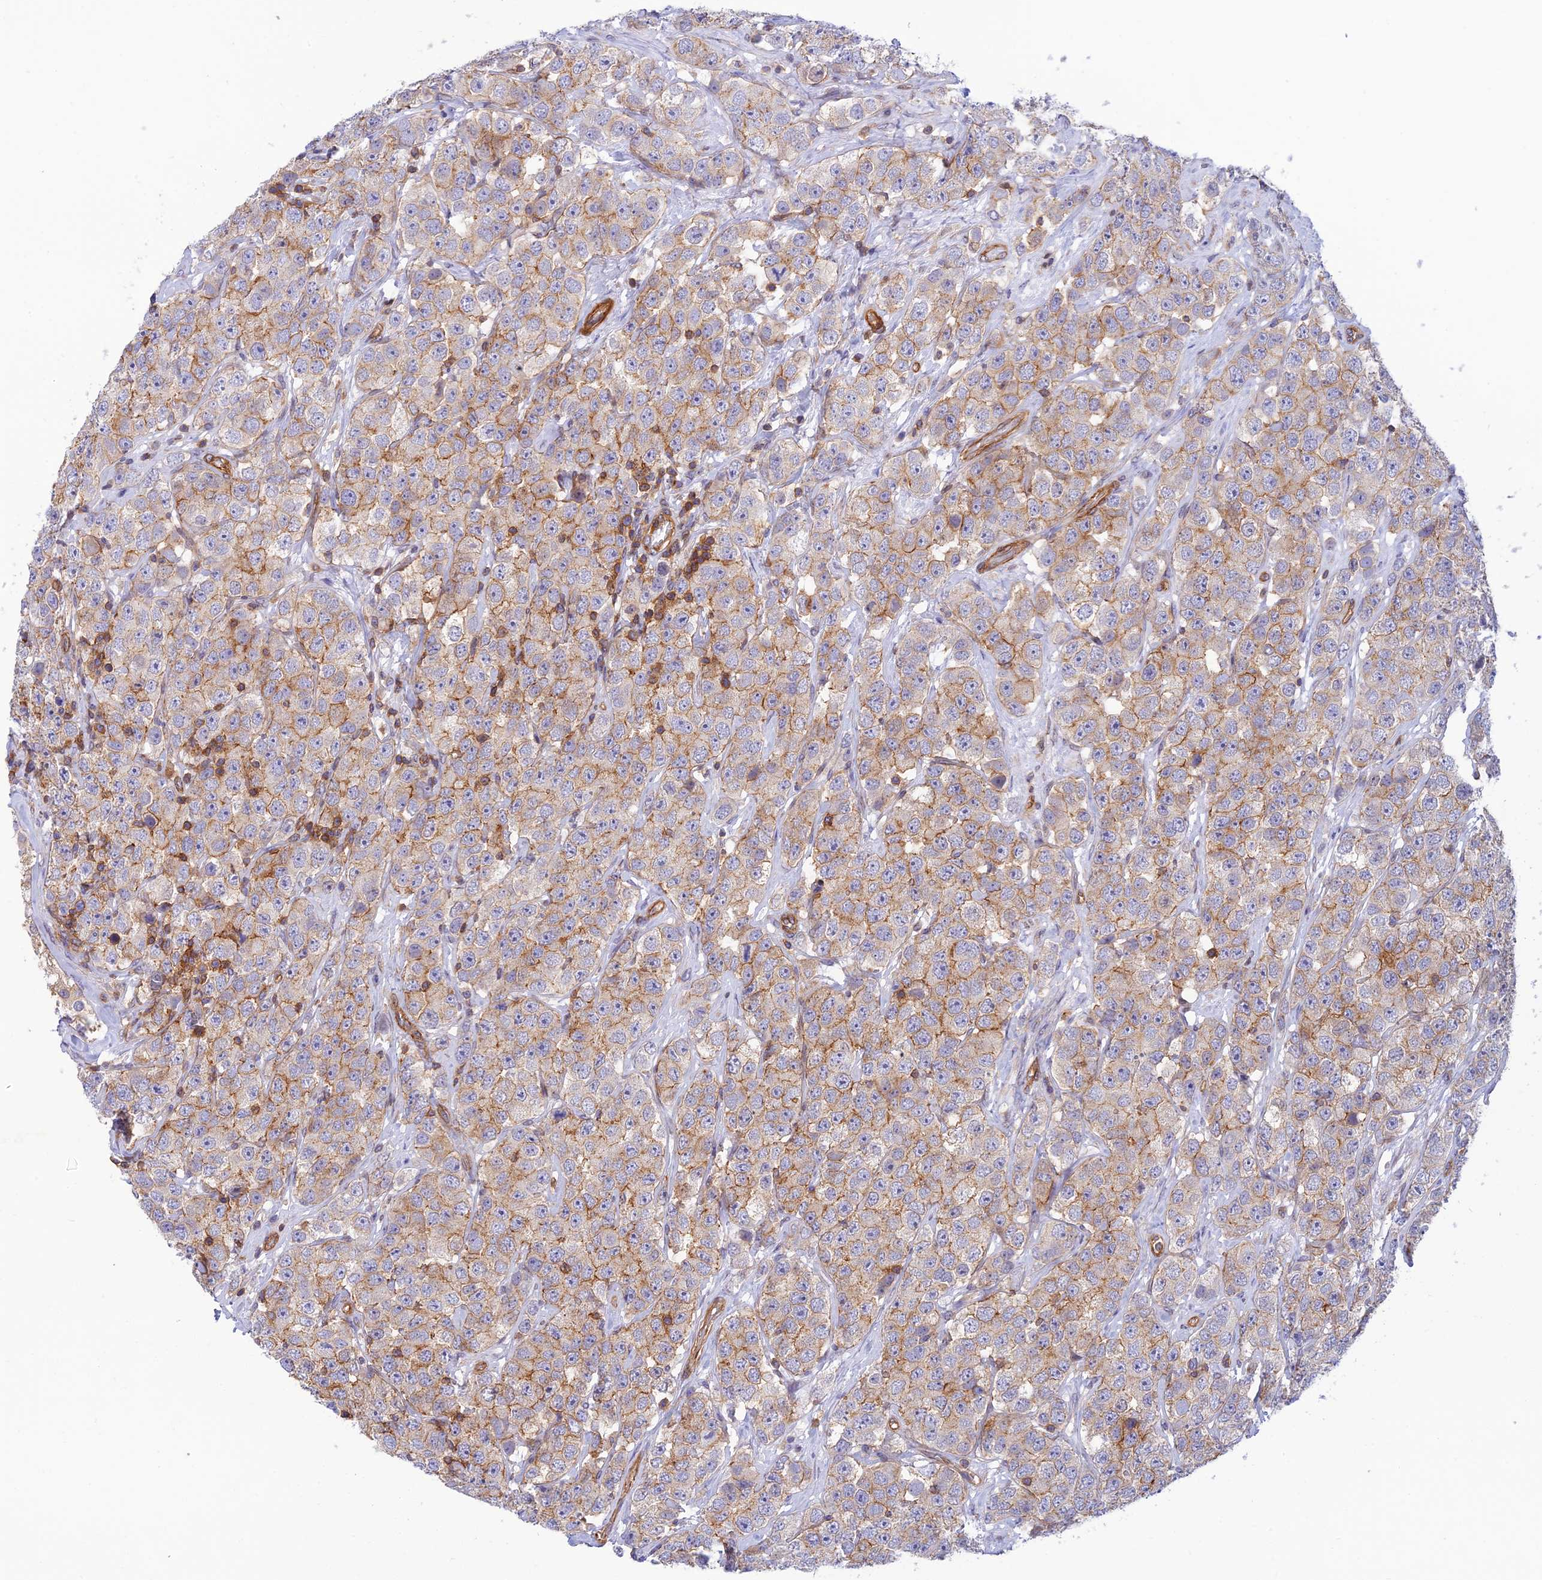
{"staining": {"intensity": "weak", "quantity": "25%-75%", "location": "cytoplasmic/membranous"}, "tissue": "testis cancer", "cell_type": "Tumor cells", "image_type": "cancer", "snomed": [{"axis": "morphology", "description": "Seminoma, NOS"}, {"axis": "topography", "description": "Testis"}], "caption": "Immunohistochemistry (IHC) photomicrograph of testis seminoma stained for a protein (brown), which demonstrates low levels of weak cytoplasmic/membranous staining in about 25%-75% of tumor cells.", "gene": "PPP1R12C", "patient": {"sex": "male", "age": 28}}